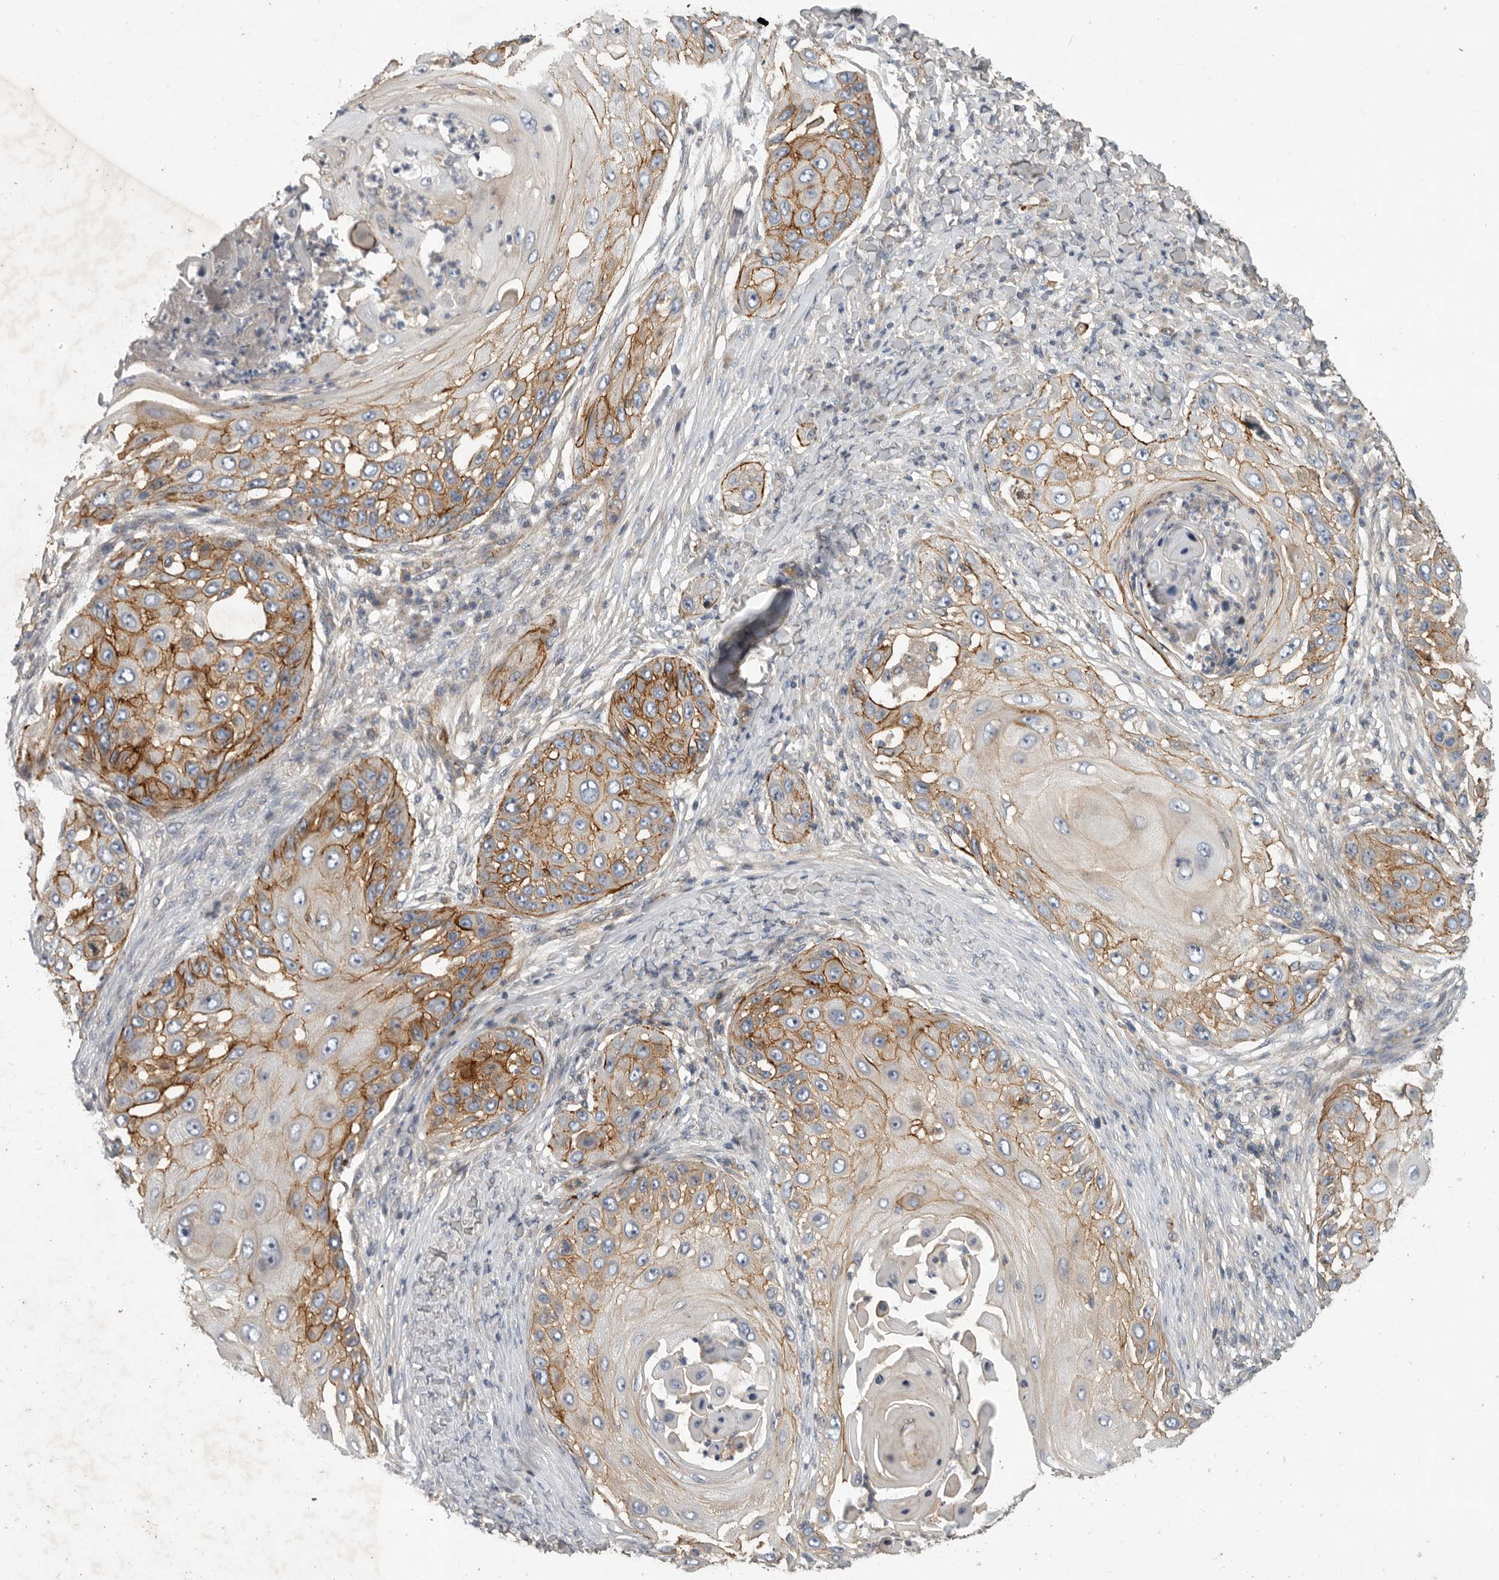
{"staining": {"intensity": "moderate", "quantity": ">75%", "location": "cytoplasmic/membranous"}, "tissue": "skin cancer", "cell_type": "Tumor cells", "image_type": "cancer", "snomed": [{"axis": "morphology", "description": "Squamous cell carcinoma, NOS"}, {"axis": "topography", "description": "Skin"}], "caption": "The image exhibits immunohistochemical staining of skin cancer. There is moderate cytoplasmic/membranous expression is identified in approximately >75% of tumor cells.", "gene": "MLPH", "patient": {"sex": "female", "age": 44}}